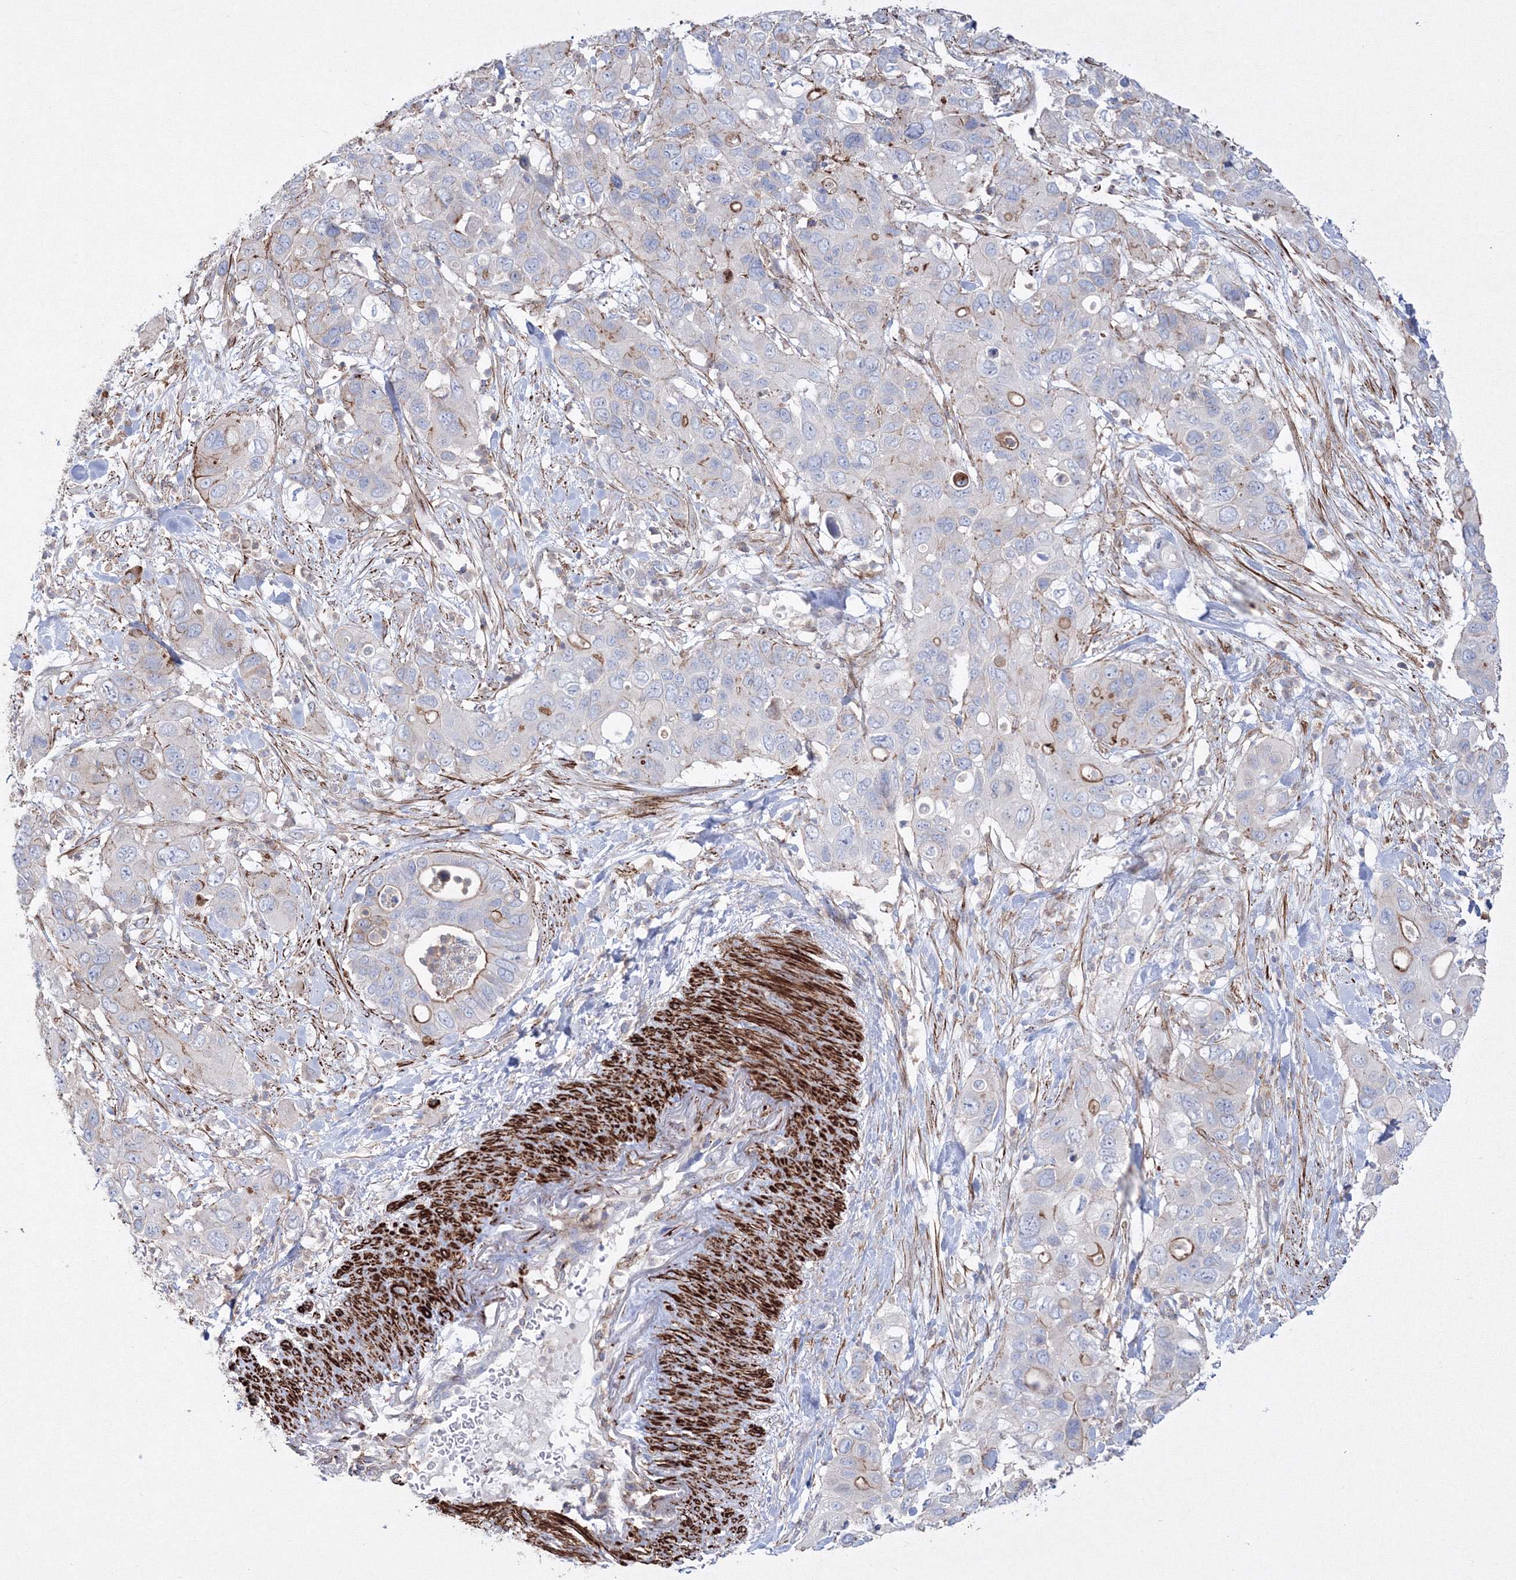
{"staining": {"intensity": "moderate", "quantity": "<25%", "location": "cytoplasmic/membranous"}, "tissue": "pancreatic cancer", "cell_type": "Tumor cells", "image_type": "cancer", "snomed": [{"axis": "morphology", "description": "Adenocarcinoma, NOS"}, {"axis": "topography", "description": "Pancreas"}], "caption": "Pancreatic cancer stained with DAB IHC shows low levels of moderate cytoplasmic/membranous expression in about <25% of tumor cells. (DAB = brown stain, brightfield microscopy at high magnification).", "gene": "GPR82", "patient": {"sex": "female", "age": 71}}